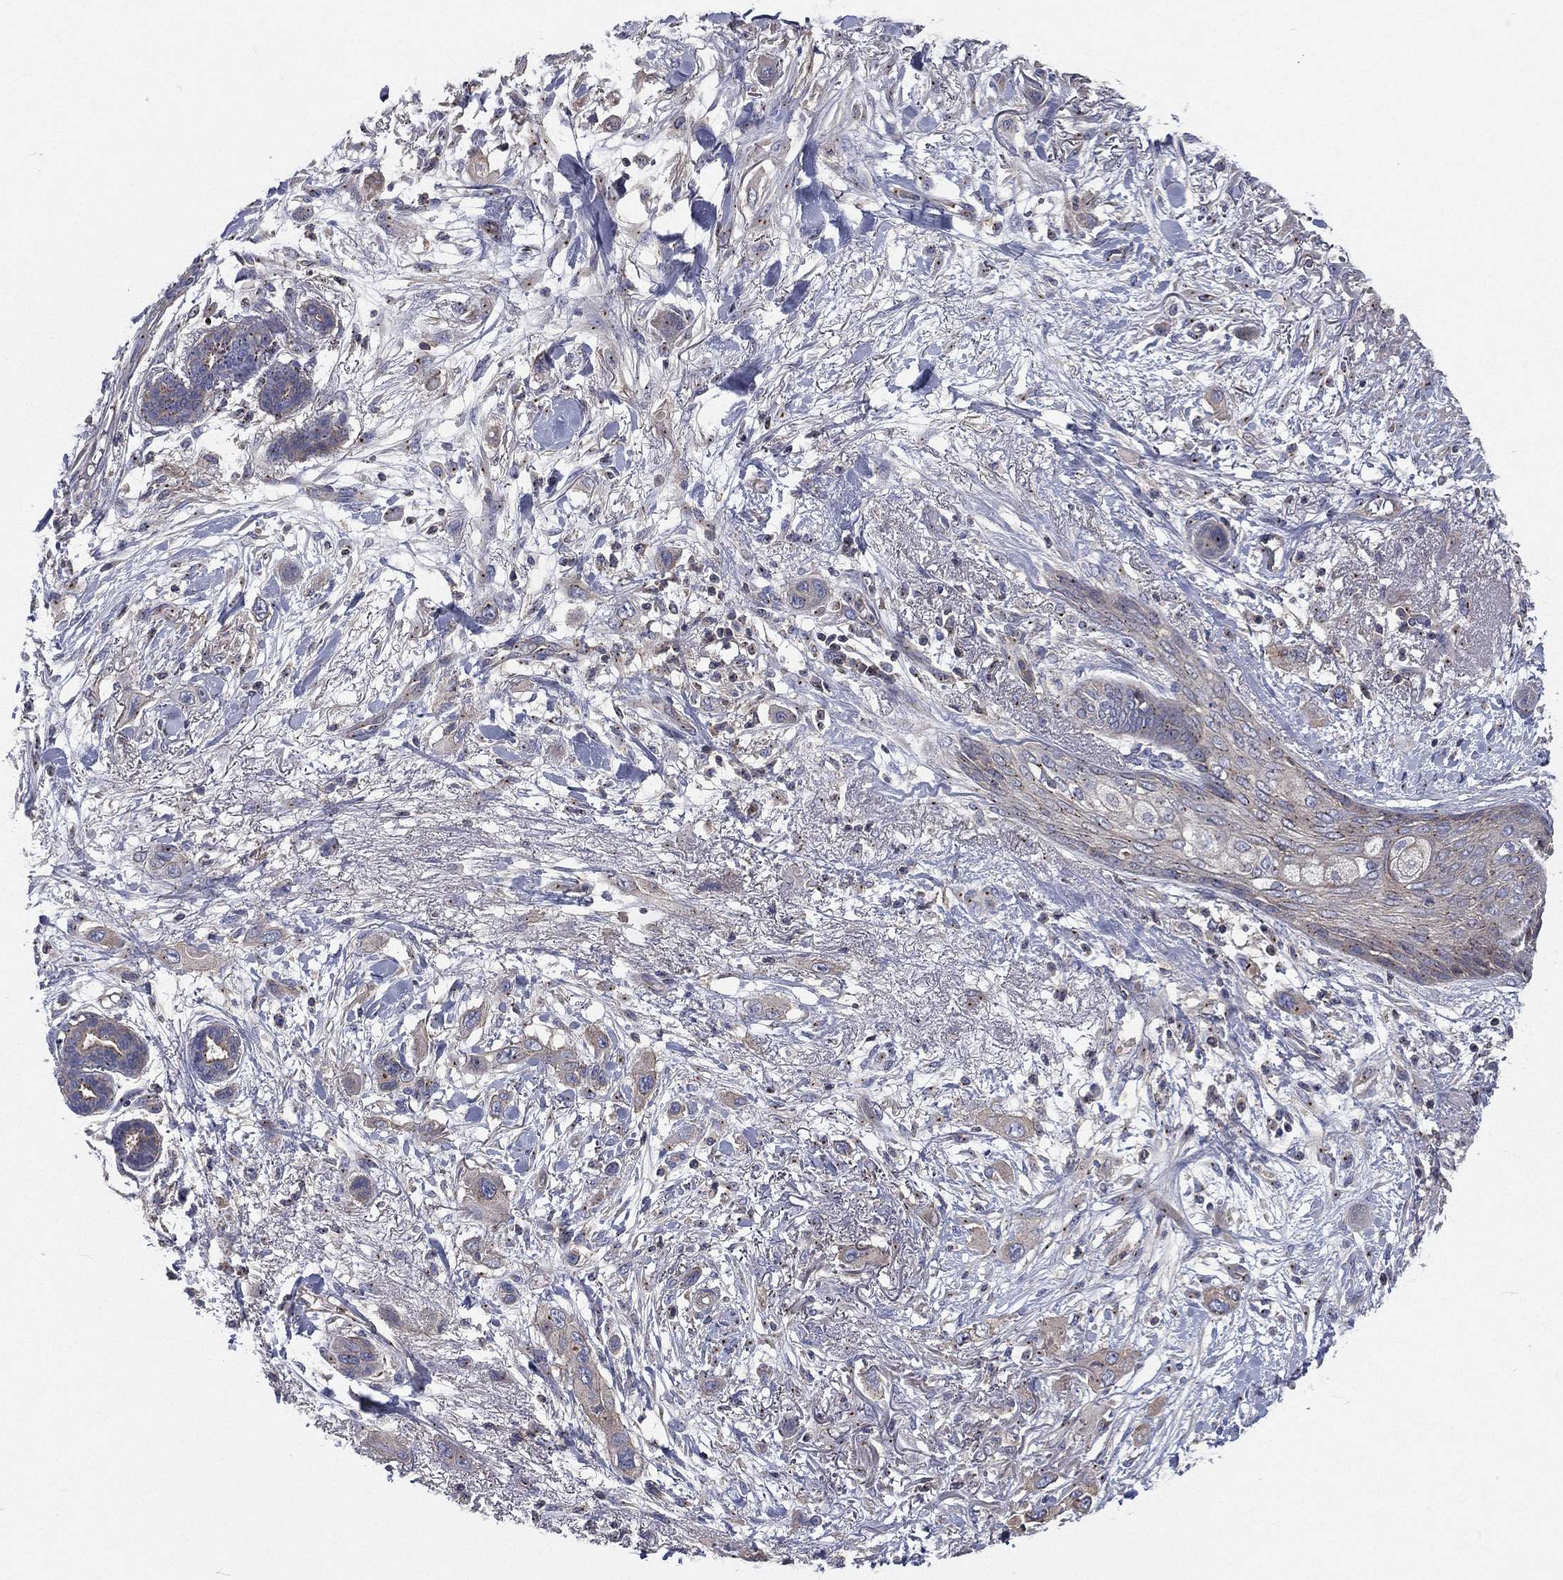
{"staining": {"intensity": "moderate", "quantity": "<25%", "location": "cytoplasmic/membranous"}, "tissue": "skin cancer", "cell_type": "Tumor cells", "image_type": "cancer", "snomed": [{"axis": "morphology", "description": "Squamous cell carcinoma, NOS"}, {"axis": "topography", "description": "Skin"}], "caption": "Immunohistochemical staining of skin squamous cell carcinoma exhibits moderate cytoplasmic/membranous protein staining in approximately <25% of tumor cells.", "gene": "CROCC", "patient": {"sex": "male", "age": 79}}